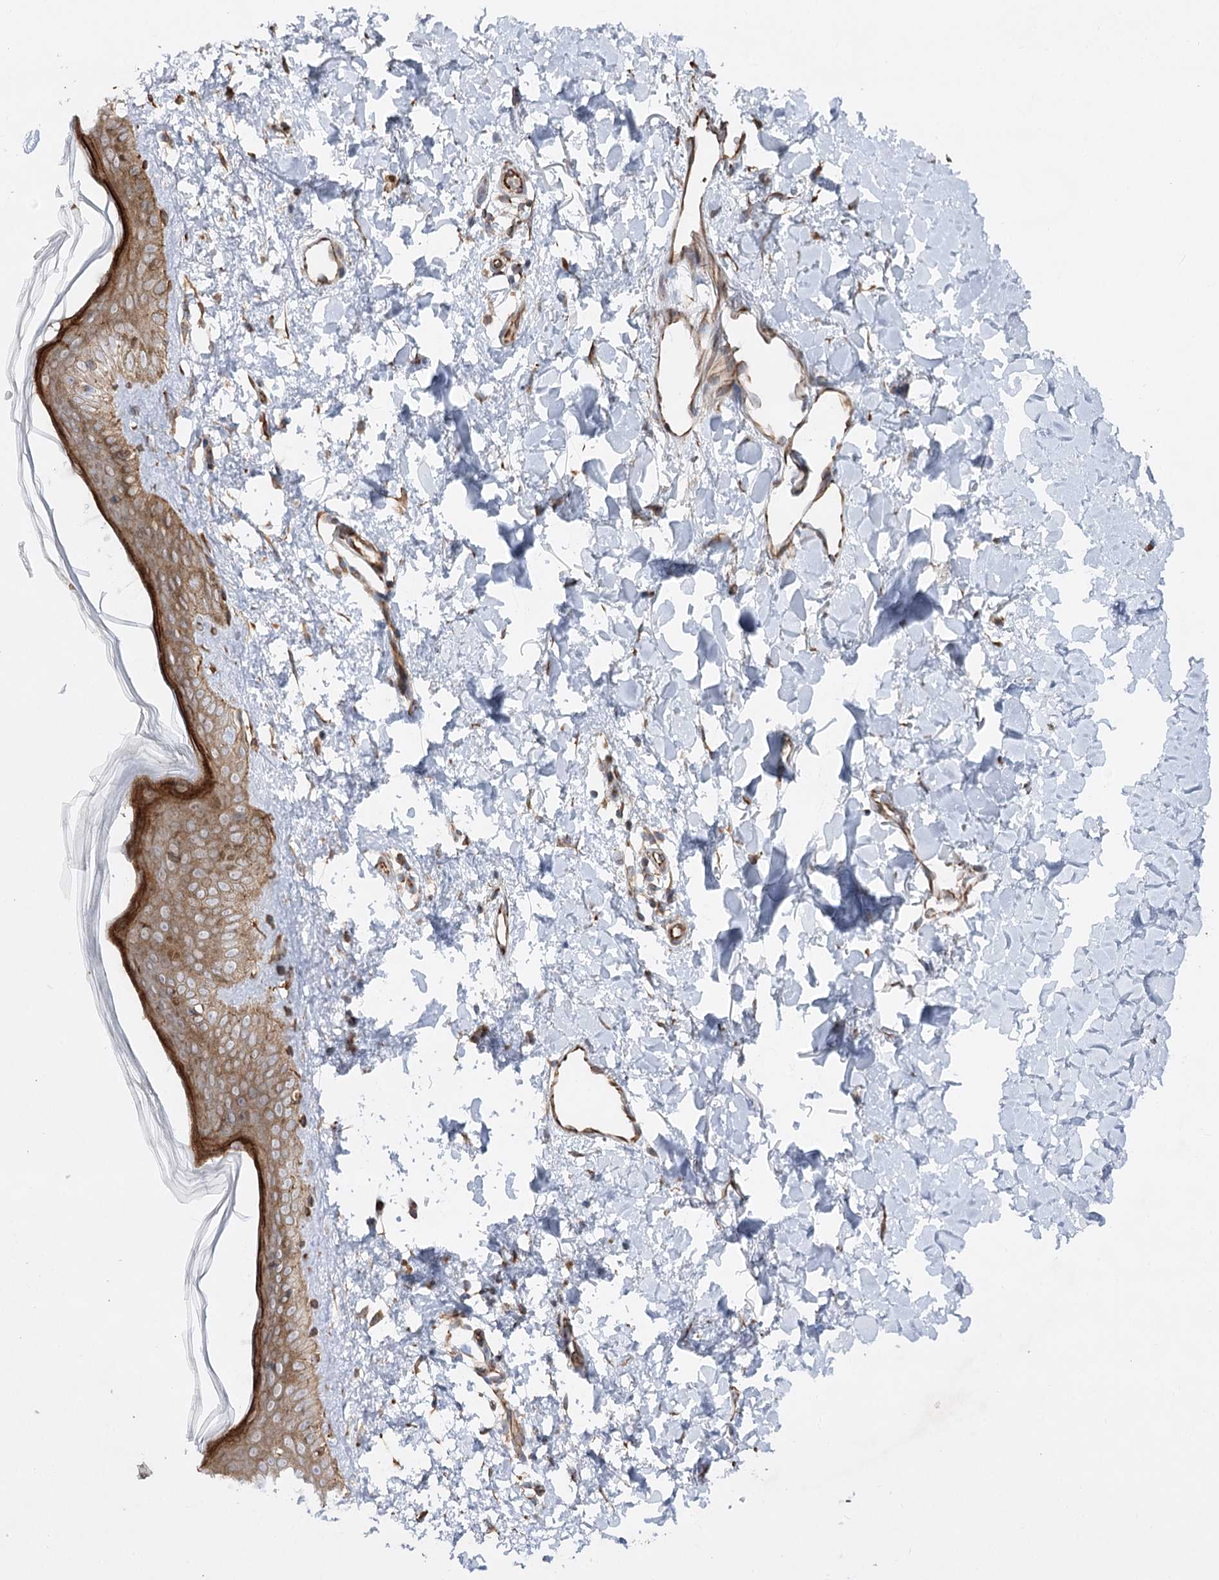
{"staining": {"intensity": "moderate", "quantity": ">75%", "location": "cytoplasmic/membranous"}, "tissue": "skin", "cell_type": "Fibroblasts", "image_type": "normal", "snomed": [{"axis": "morphology", "description": "Normal tissue, NOS"}, {"axis": "topography", "description": "Skin"}], "caption": "Skin stained with immunohistochemistry (IHC) exhibits moderate cytoplasmic/membranous expression in approximately >75% of fibroblasts. The staining is performed using DAB brown chromogen to label protein expression. The nuclei are counter-stained blue using hematoxylin.", "gene": "KIAA0825", "patient": {"sex": "female", "age": 58}}